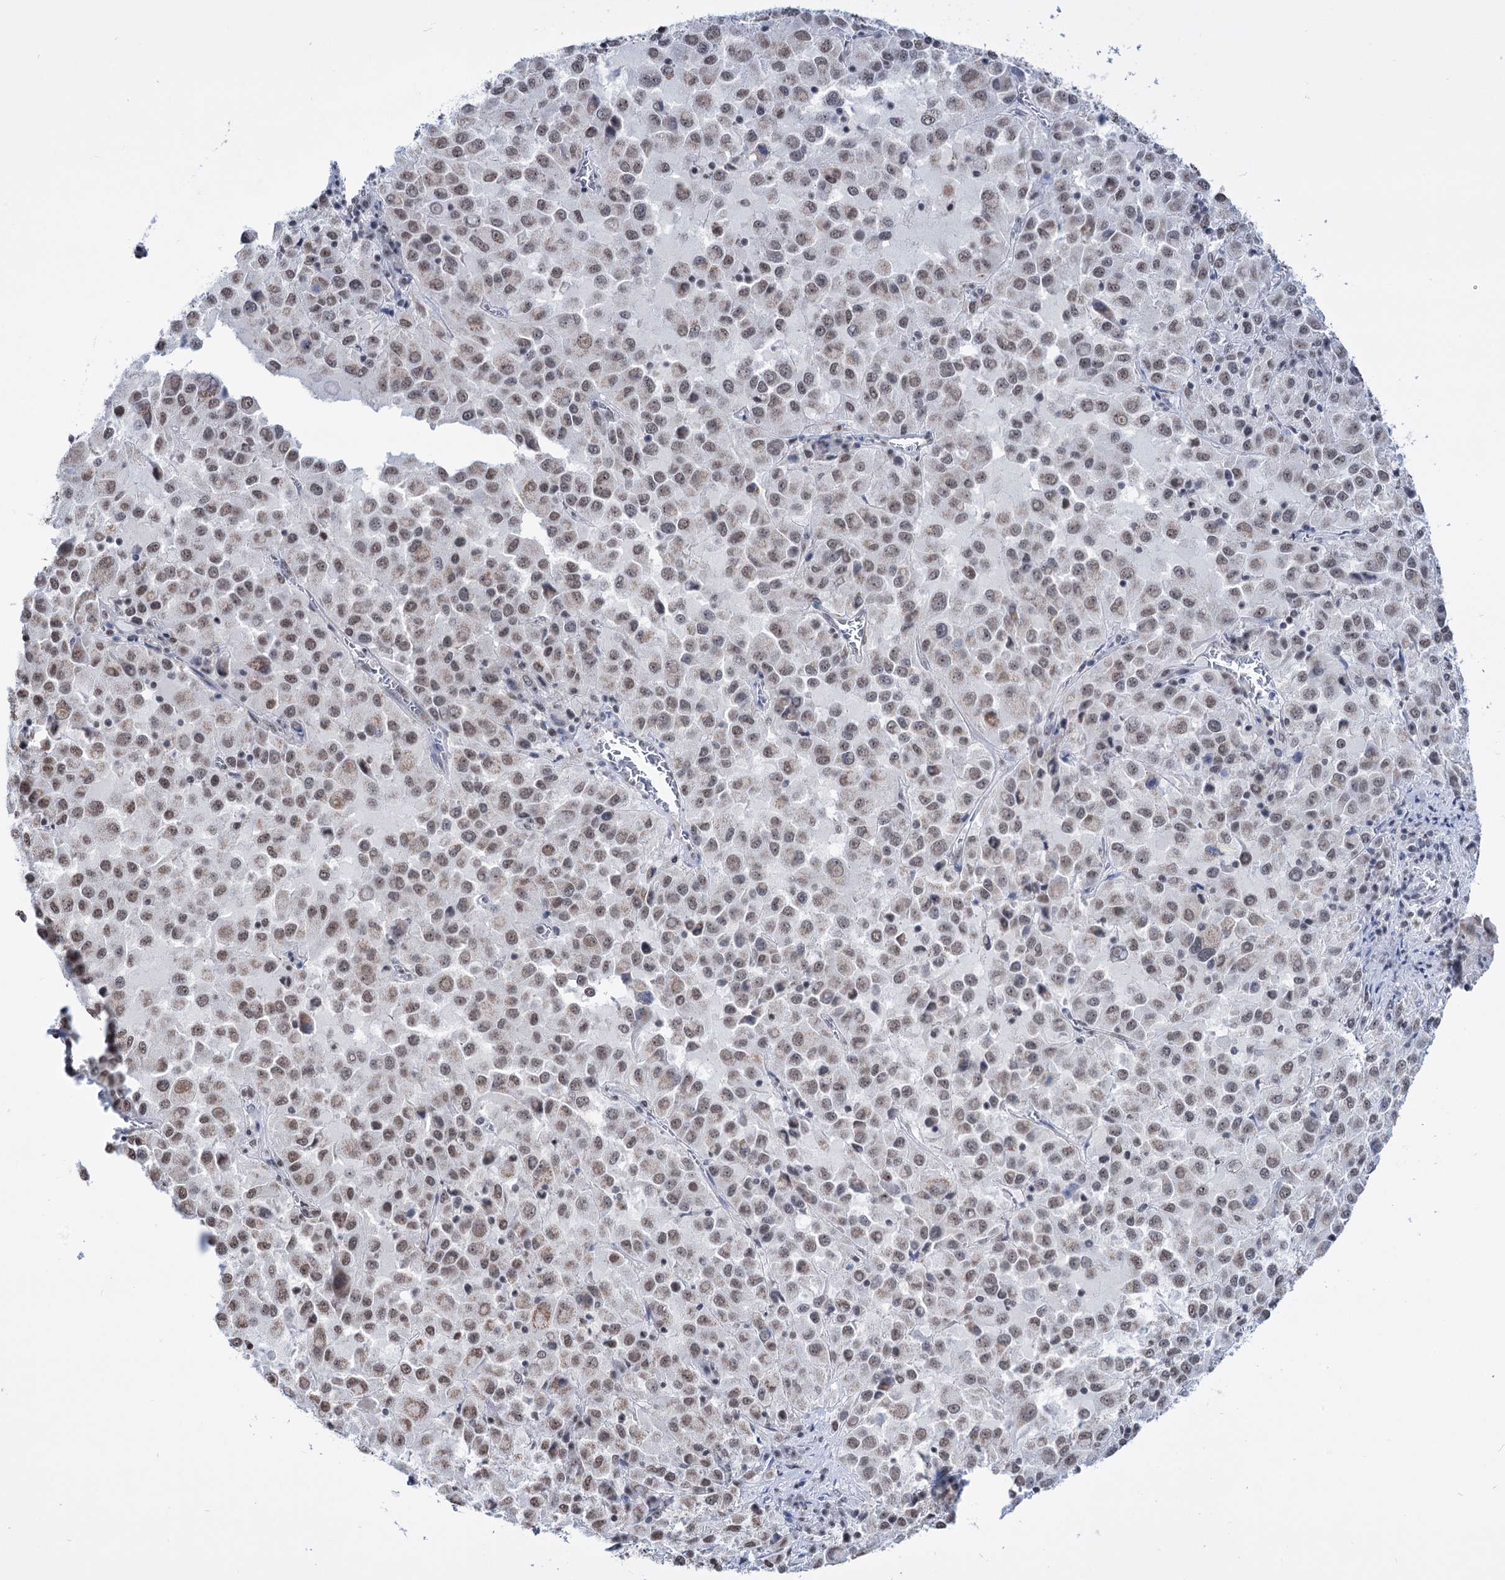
{"staining": {"intensity": "weak", "quantity": "25%-75%", "location": "nuclear"}, "tissue": "melanoma", "cell_type": "Tumor cells", "image_type": "cancer", "snomed": [{"axis": "morphology", "description": "Malignant melanoma, Metastatic site"}, {"axis": "topography", "description": "Lung"}], "caption": "Melanoma stained for a protein (brown) demonstrates weak nuclear positive positivity in approximately 25%-75% of tumor cells.", "gene": "ABHD10", "patient": {"sex": "male", "age": 64}}